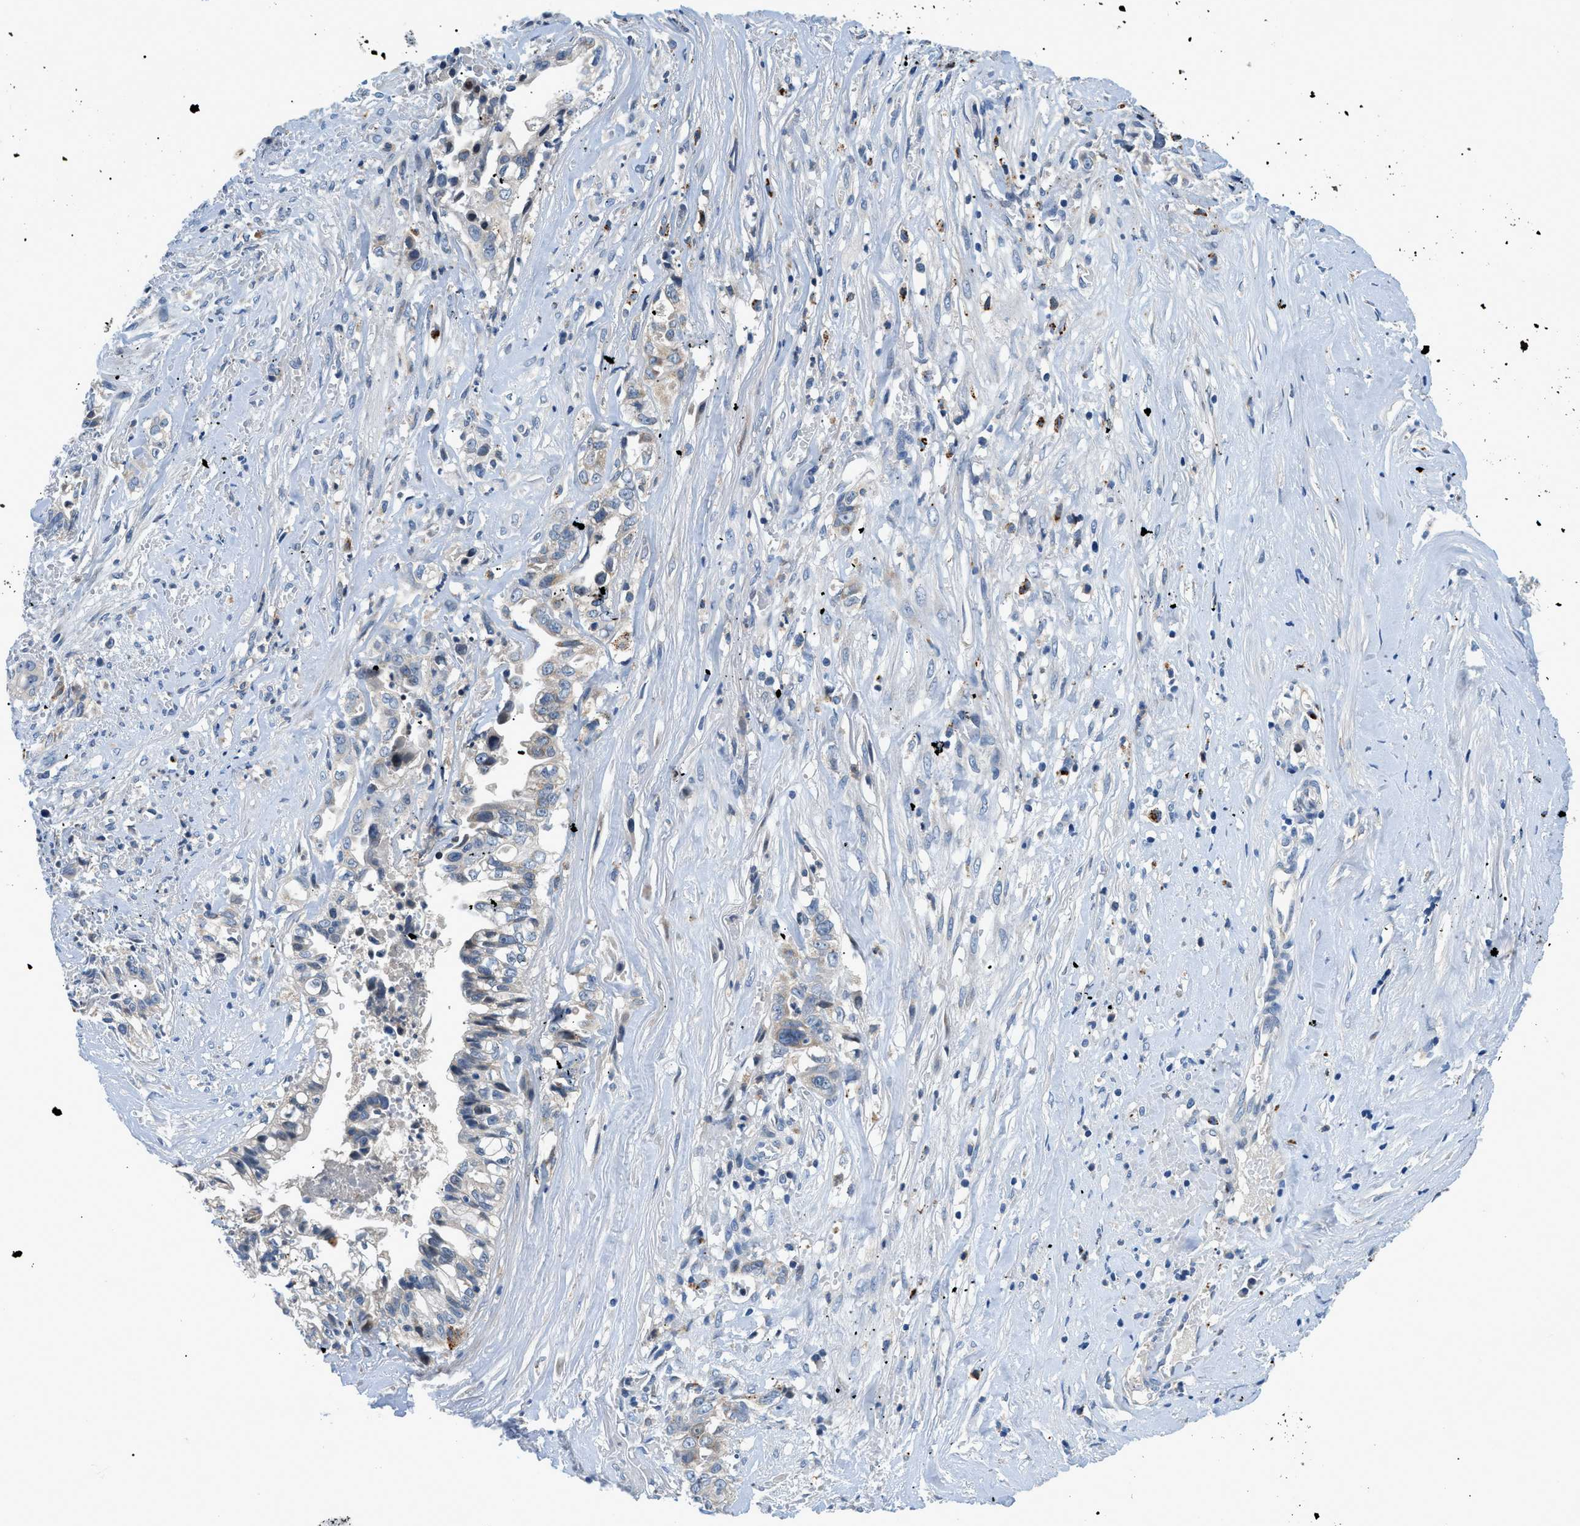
{"staining": {"intensity": "weak", "quantity": "<25%", "location": "cytoplasmic/membranous"}, "tissue": "liver cancer", "cell_type": "Tumor cells", "image_type": "cancer", "snomed": [{"axis": "morphology", "description": "Cholangiocarcinoma"}, {"axis": "topography", "description": "Liver"}], "caption": "Liver cancer (cholangiocarcinoma) stained for a protein using IHC shows no staining tumor cells.", "gene": "ADGRE3", "patient": {"sex": "female", "age": 70}}